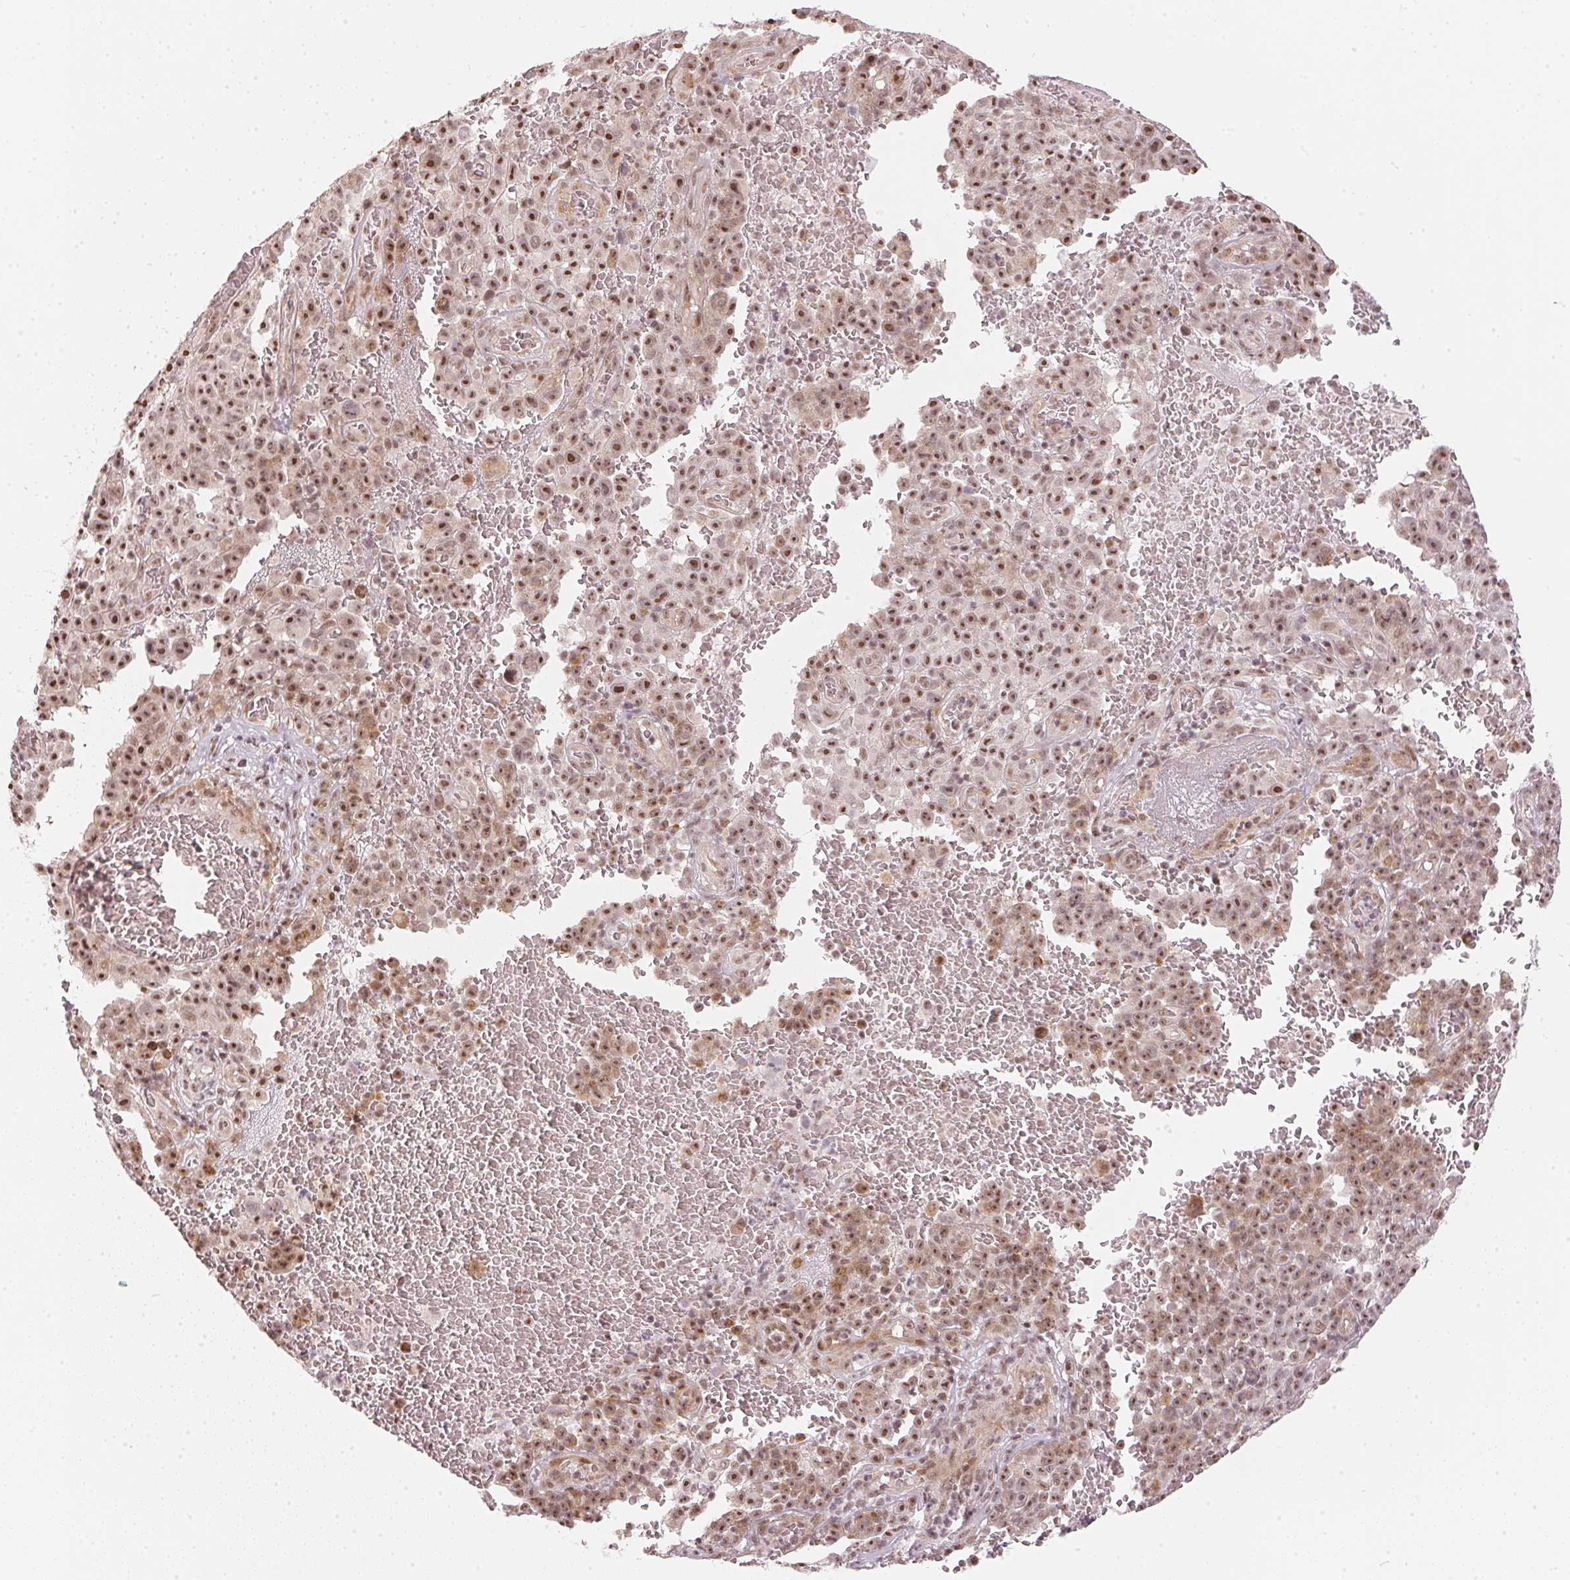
{"staining": {"intensity": "moderate", "quantity": ">75%", "location": "nuclear"}, "tissue": "melanoma", "cell_type": "Tumor cells", "image_type": "cancer", "snomed": [{"axis": "morphology", "description": "Malignant melanoma, NOS"}, {"axis": "topography", "description": "Skin"}], "caption": "Protein positivity by immunohistochemistry (IHC) displays moderate nuclear expression in approximately >75% of tumor cells in melanoma.", "gene": "KAT6A", "patient": {"sex": "female", "age": 82}}